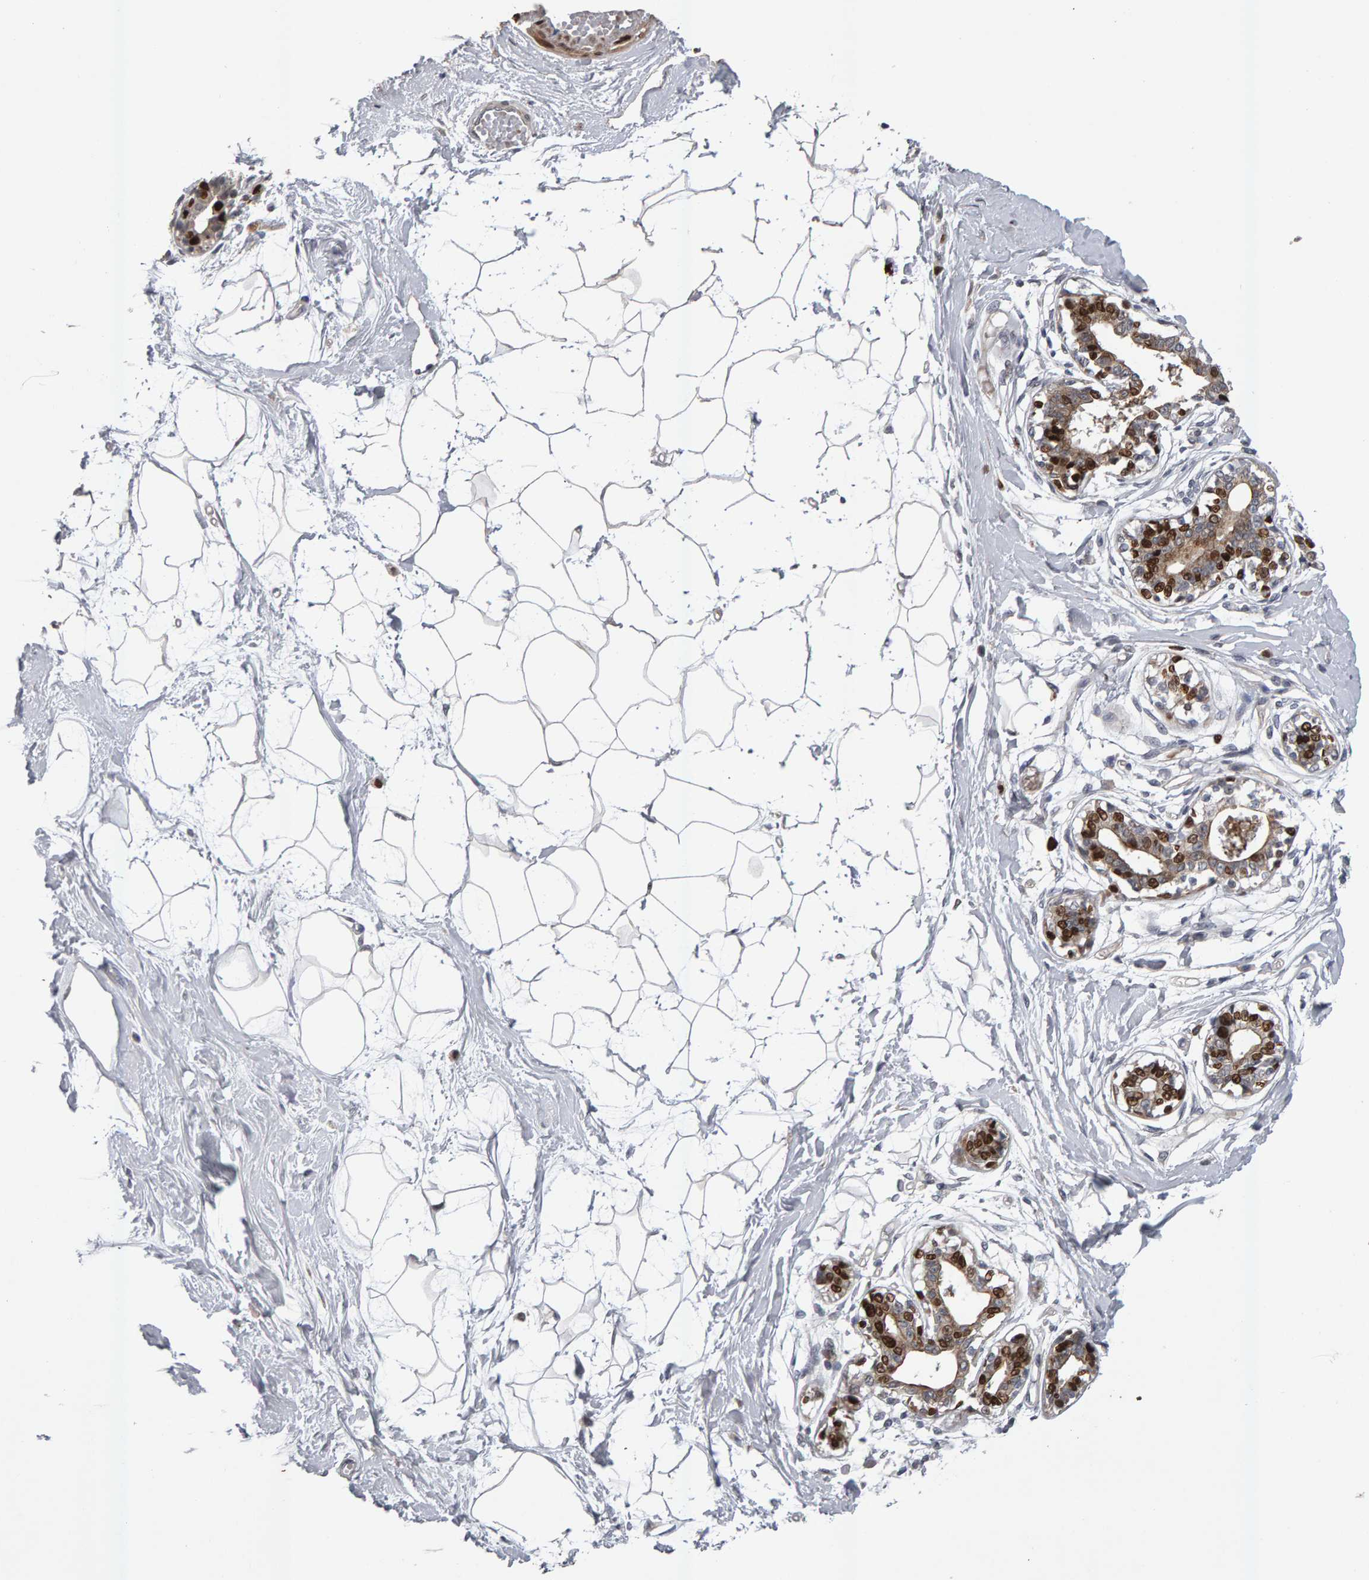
{"staining": {"intensity": "negative", "quantity": "none", "location": "none"}, "tissue": "breast", "cell_type": "Adipocytes", "image_type": "normal", "snomed": [{"axis": "morphology", "description": "Normal tissue, NOS"}, {"axis": "topography", "description": "Breast"}], "caption": "The image demonstrates no significant staining in adipocytes of breast. (DAB (3,3'-diaminobenzidine) IHC visualized using brightfield microscopy, high magnification).", "gene": "IPO8", "patient": {"sex": "female", "age": 45}}